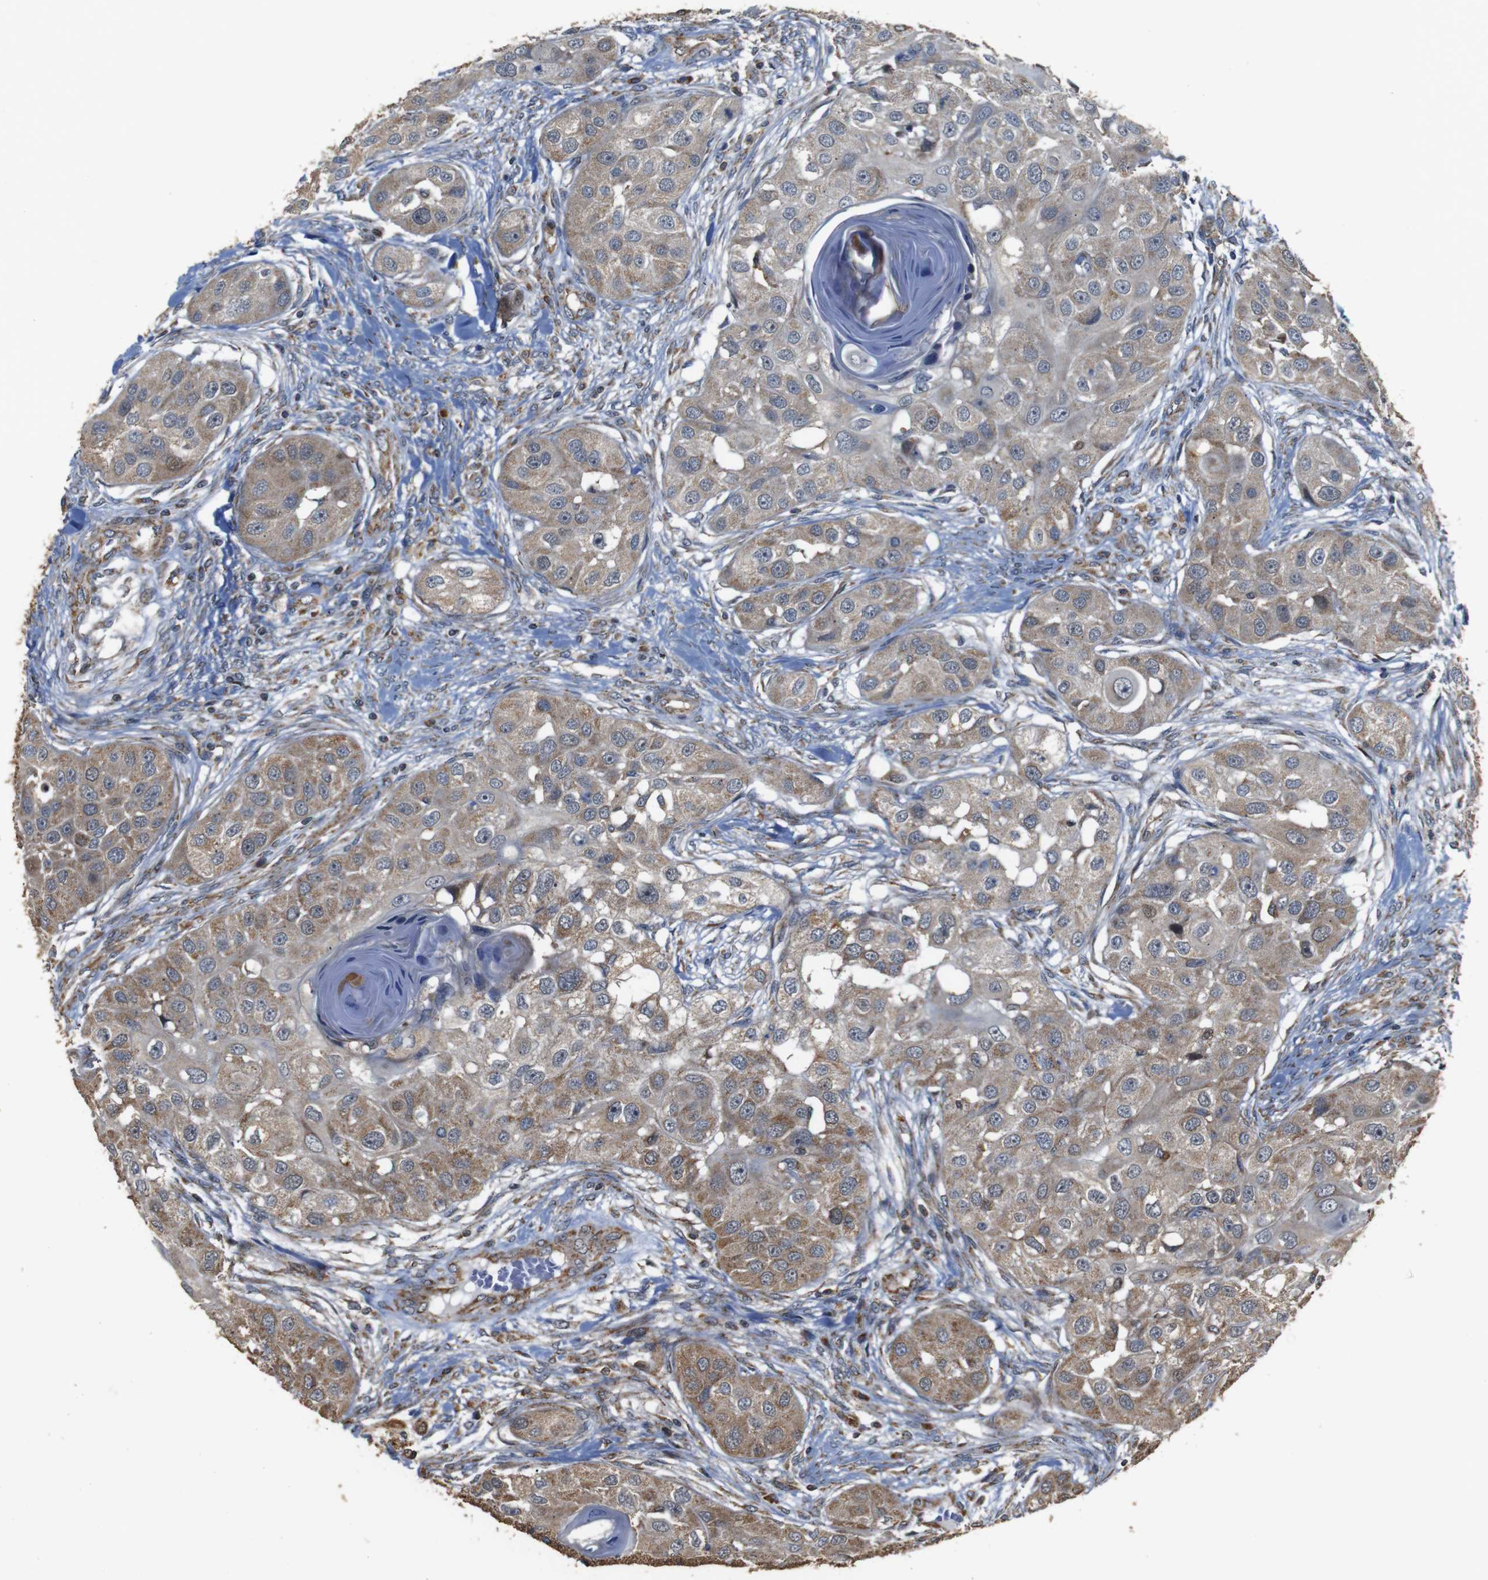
{"staining": {"intensity": "moderate", "quantity": "25%-75%", "location": "cytoplasmic/membranous"}, "tissue": "head and neck cancer", "cell_type": "Tumor cells", "image_type": "cancer", "snomed": [{"axis": "morphology", "description": "Normal tissue, NOS"}, {"axis": "morphology", "description": "Squamous cell carcinoma, NOS"}, {"axis": "topography", "description": "Skeletal muscle"}, {"axis": "topography", "description": "Head-Neck"}], "caption": "The immunohistochemical stain highlights moderate cytoplasmic/membranous expression in tumor cells of head and neck squamous cell carcinoma tissue.", "gene": "SNN", "patient": {"sex": "male", "age": 51}}